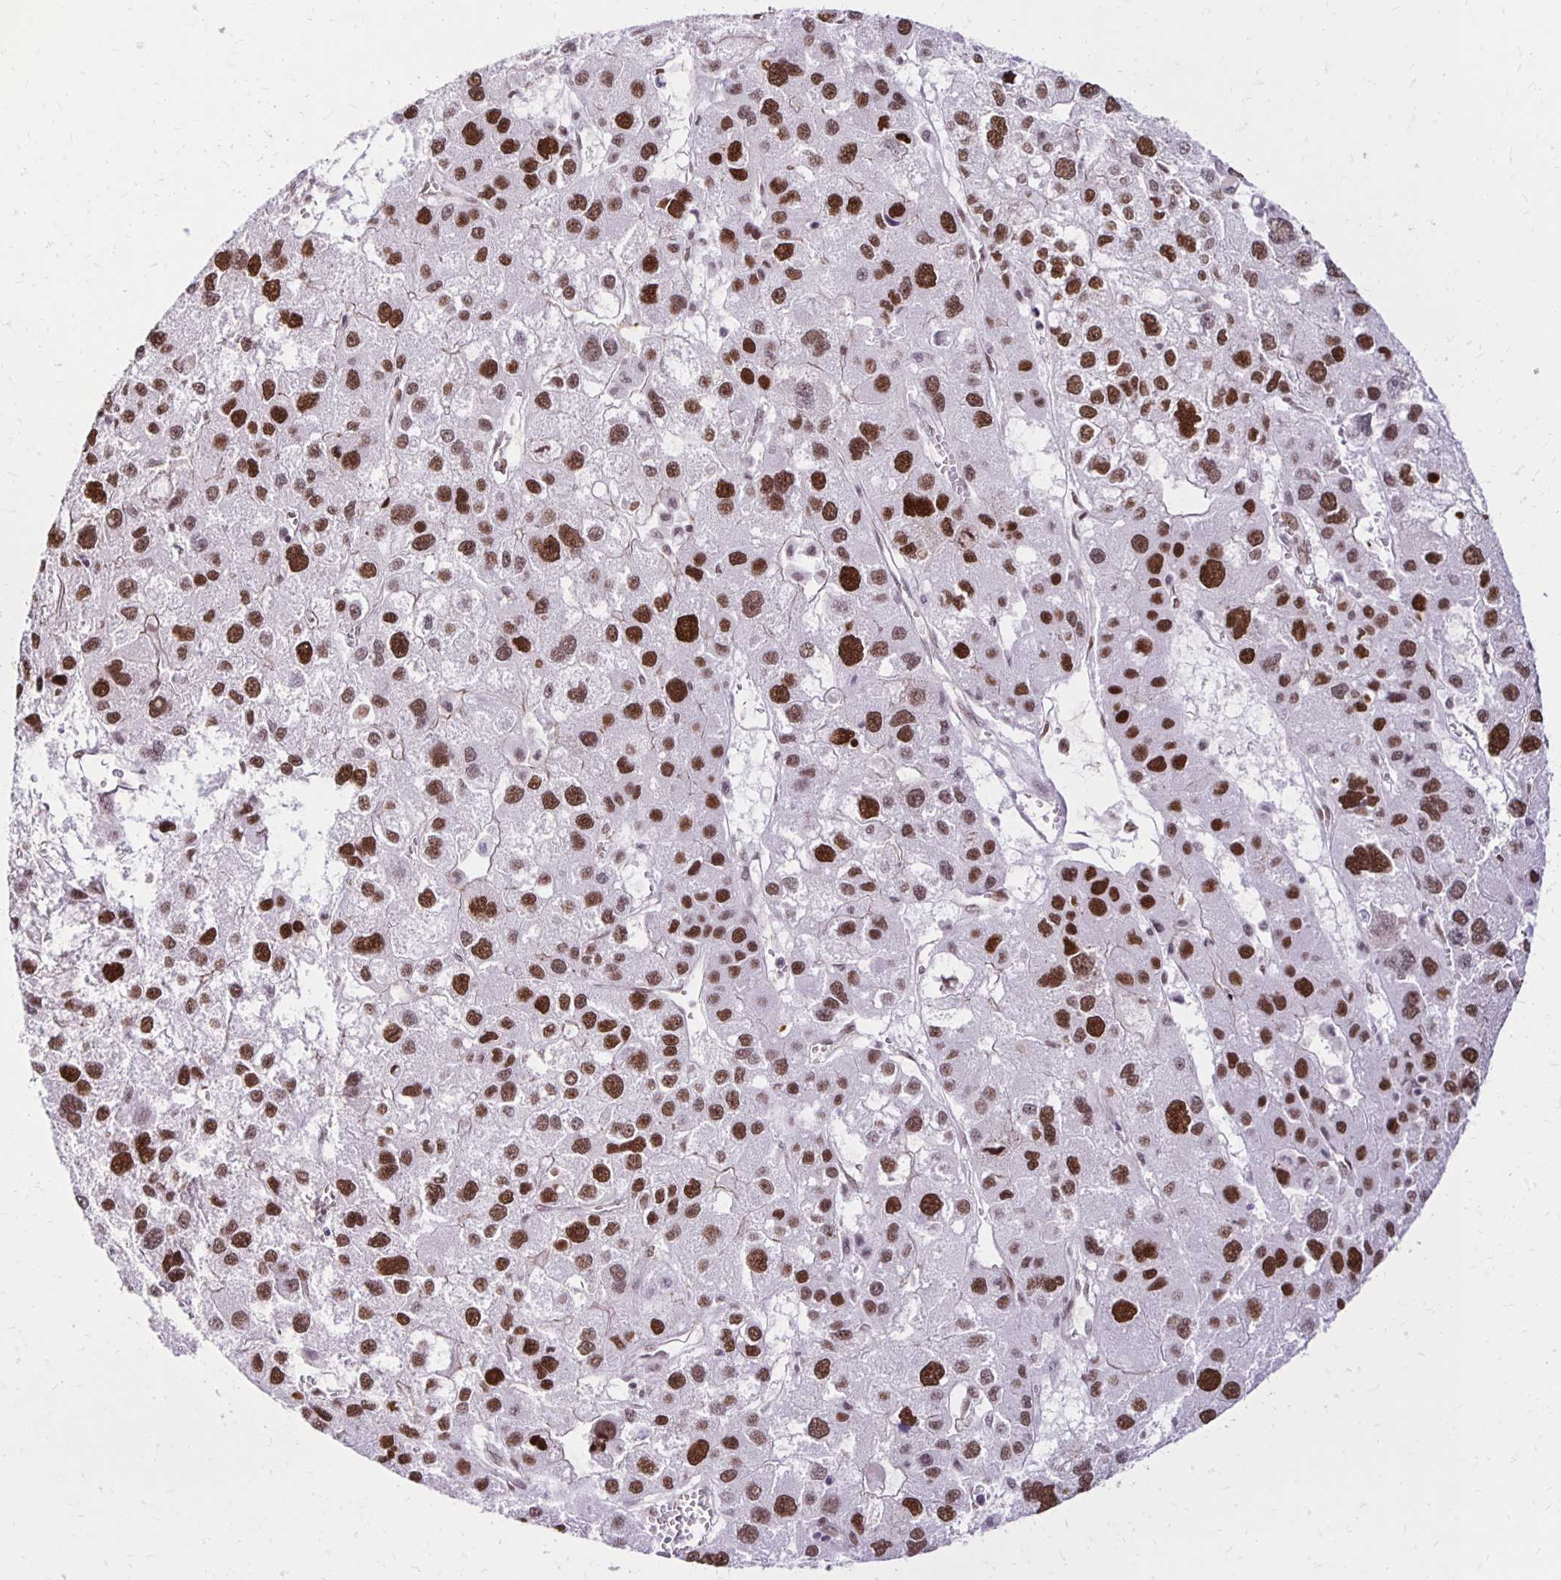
{"staining": {"intensity": "strong", "quantity": ">75%", "location": "nuclear"}, "tissue": "liver cancer", "cell_type": "Tumor cells", "image_type": "cancer", "snomed": [{"axis": "morphology", "description": "Carcinoma, Hepatocellular, NOS"}, {"axis": "topography", "description": "Liver"}], "caption": "Liver cancer (hepatocellular carcinoma) tissue displays strong nuclear staining in about >75% of tumor cells", "gene": "DDB2", "patient": {"sex": "male", "age": 73}}